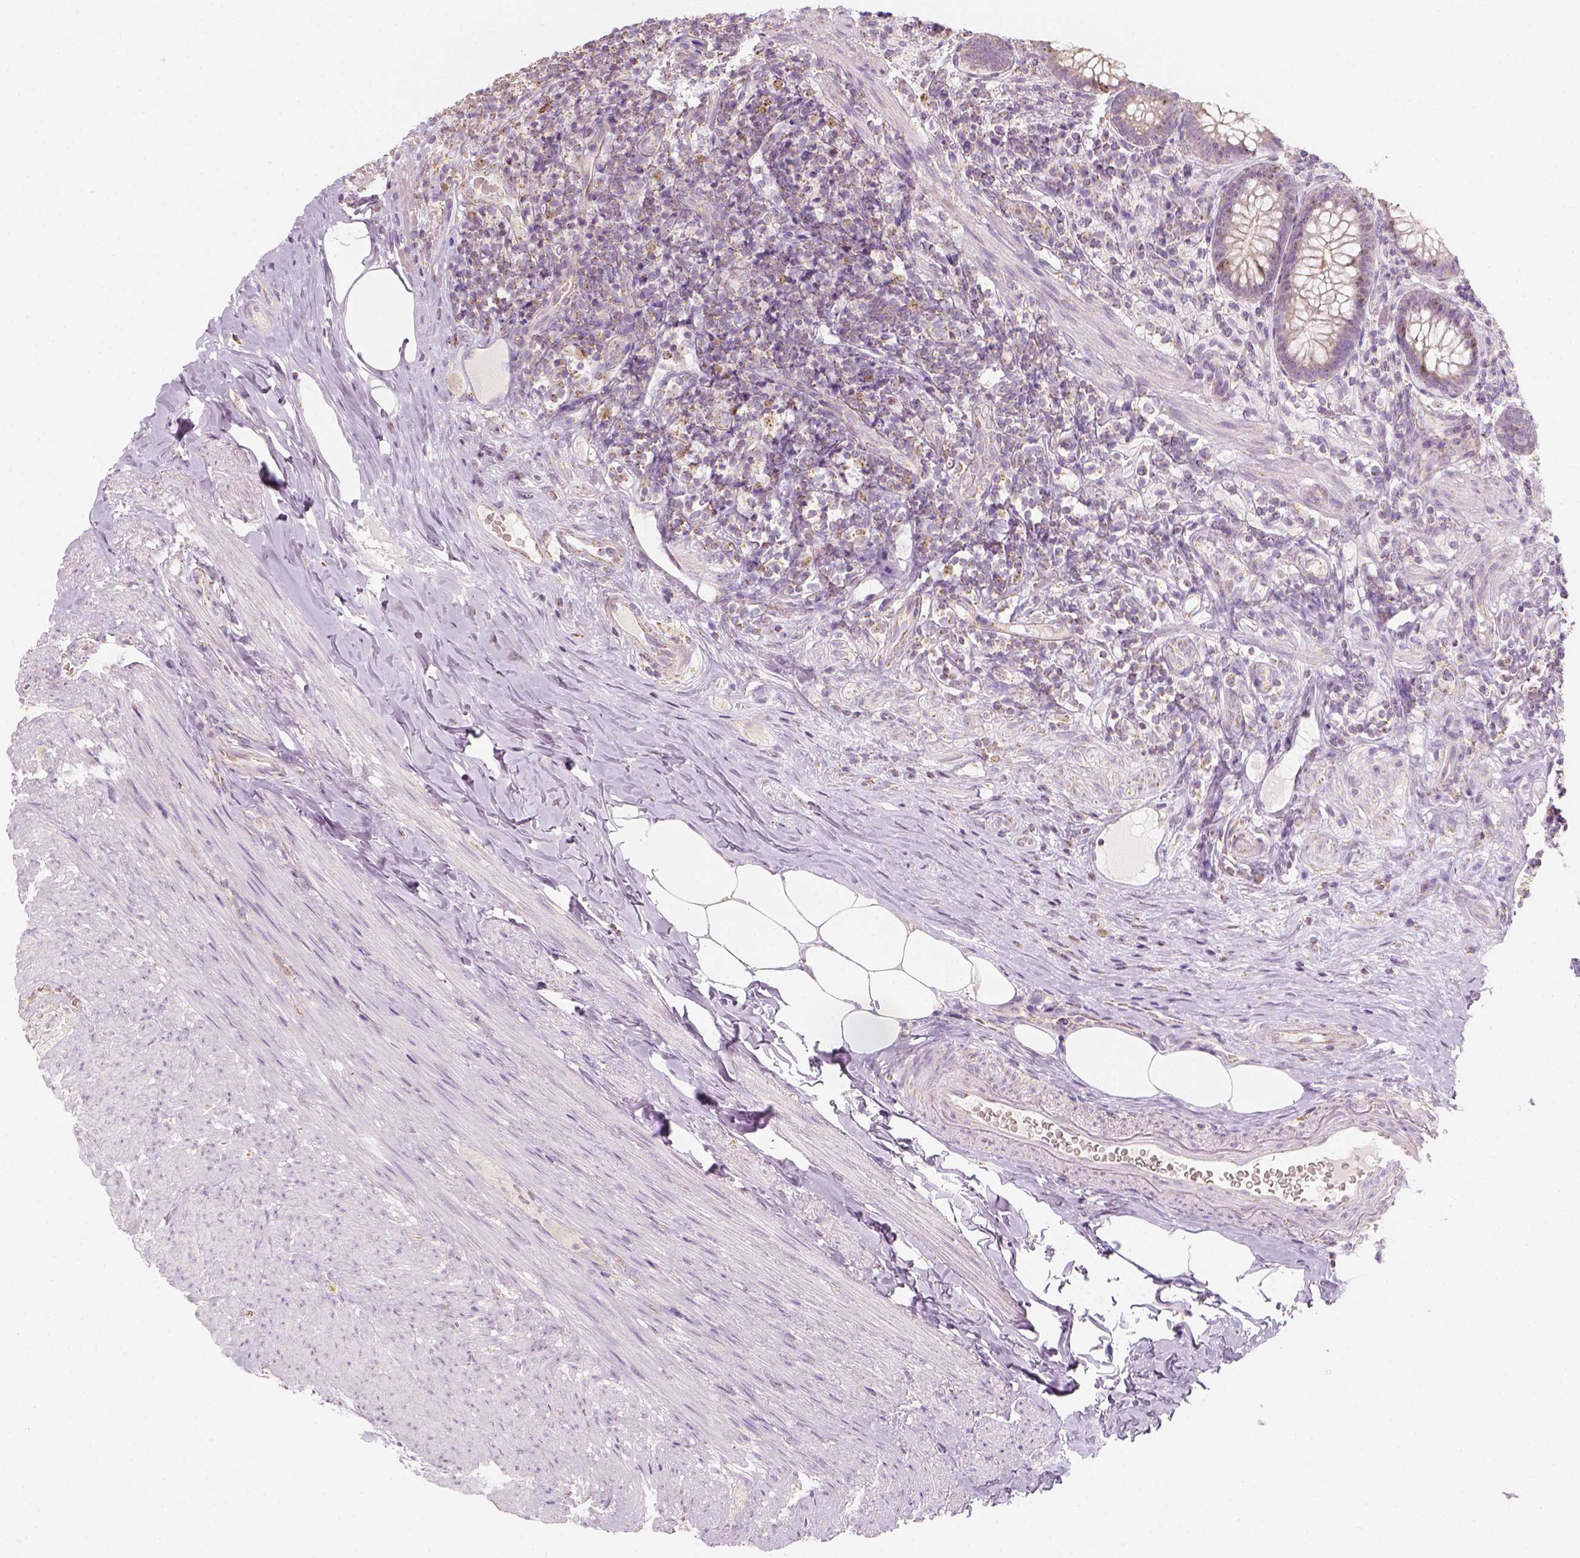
{"staining": {"intensity": "weak", "quantity": ">75%", "location": "cytoplasmic/membranous,nuclear"}, "tissue": "appendix", "cell_type": "Glandular cells", "image_type": "normal", "snomed": [{"axis": "morphology", "description": "Normal tissue, NOS"}, {"axis": "topography", "description": "Appendix"}], "caption": "Appendix was stained to show a protein in brown. There is low levels of weak cytoplasmic/membranous,nuclear positivity in approximately >75% of glandular cells.", "gene": "LCA5", "patient": {"sex": "male", "age": 47}}